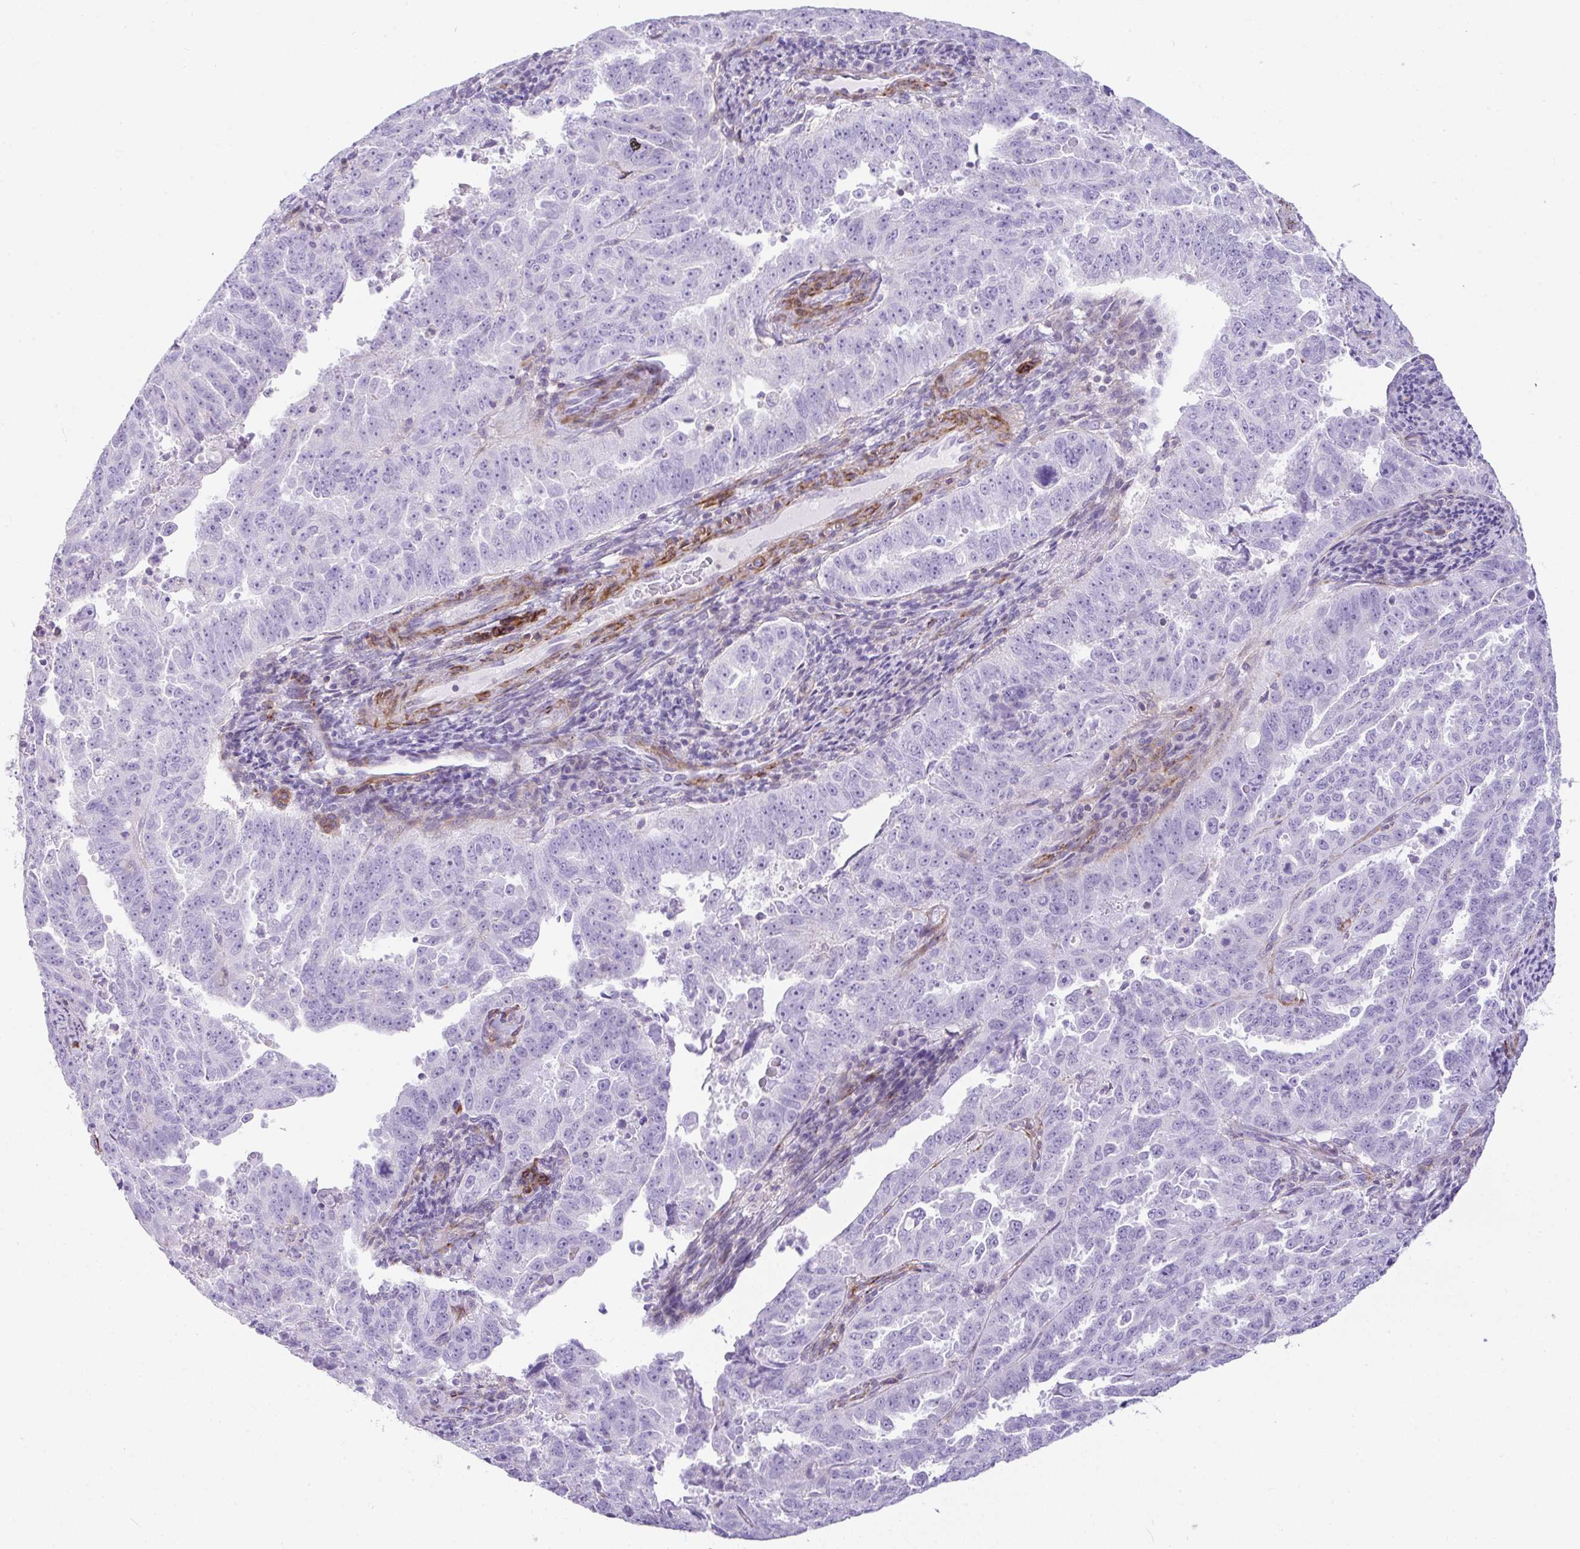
{"staining": {"intensity": "negative", "quantity": "none", "location": "none"}, "tissue": "endometrial cancer", "cell_type": "Tumor cells", "image_type": "cancer", "snomed": [{"axis": "morphology", "description": "Adenocarcinoma, NOS"}, {"axis": "topography", "description": "Endometrium"}], "caption": "This is an IHC histopathology image of endometrial cancer. There is no expression in tumor cells.", "gene": "CDRT15", "patient": {"sex": "female", "age": 65}}